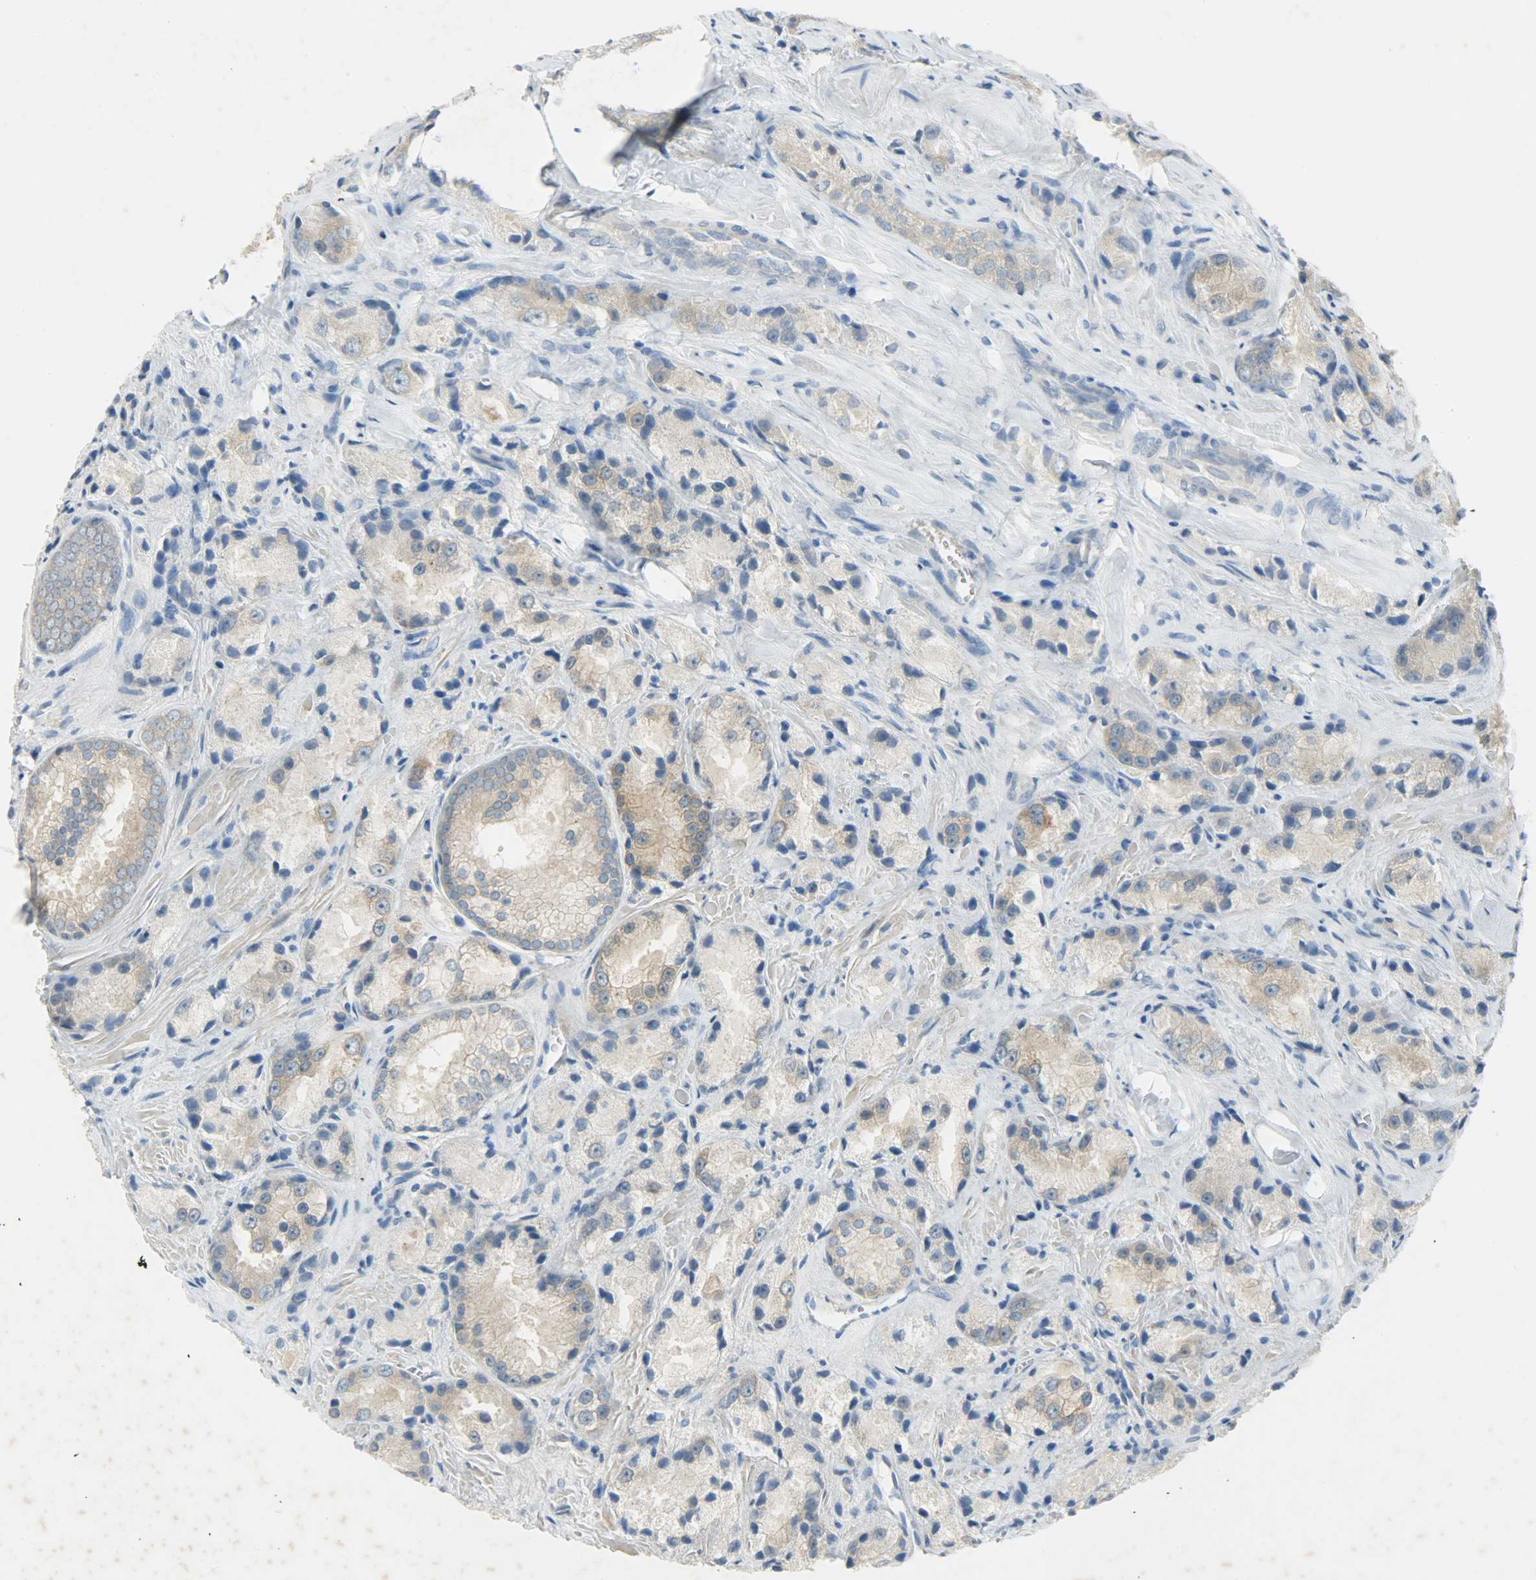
{"staining": {"intensity": "moderate", "quantity": ">75%", "location": "cytoplasmic/membranous"}, "tissue": "prostate cancer", "cell_type": "Tumor cells", "image_type": "cancer", "snomed": [{"axis": "morphology", "description": "Adenocarcinoma, Low grade"}, {"axis": "topography", "description": "Prostate"}], "caption": "This is a histology image of immunohistochemistry staining of prostate cancer (adenocarcinoma (low-grade)), which shows moderate expression in the cytoplasmic/membranous of tumor cells.", "gene": "PROM1", "patient": {"sex": "male", "age": 64}}